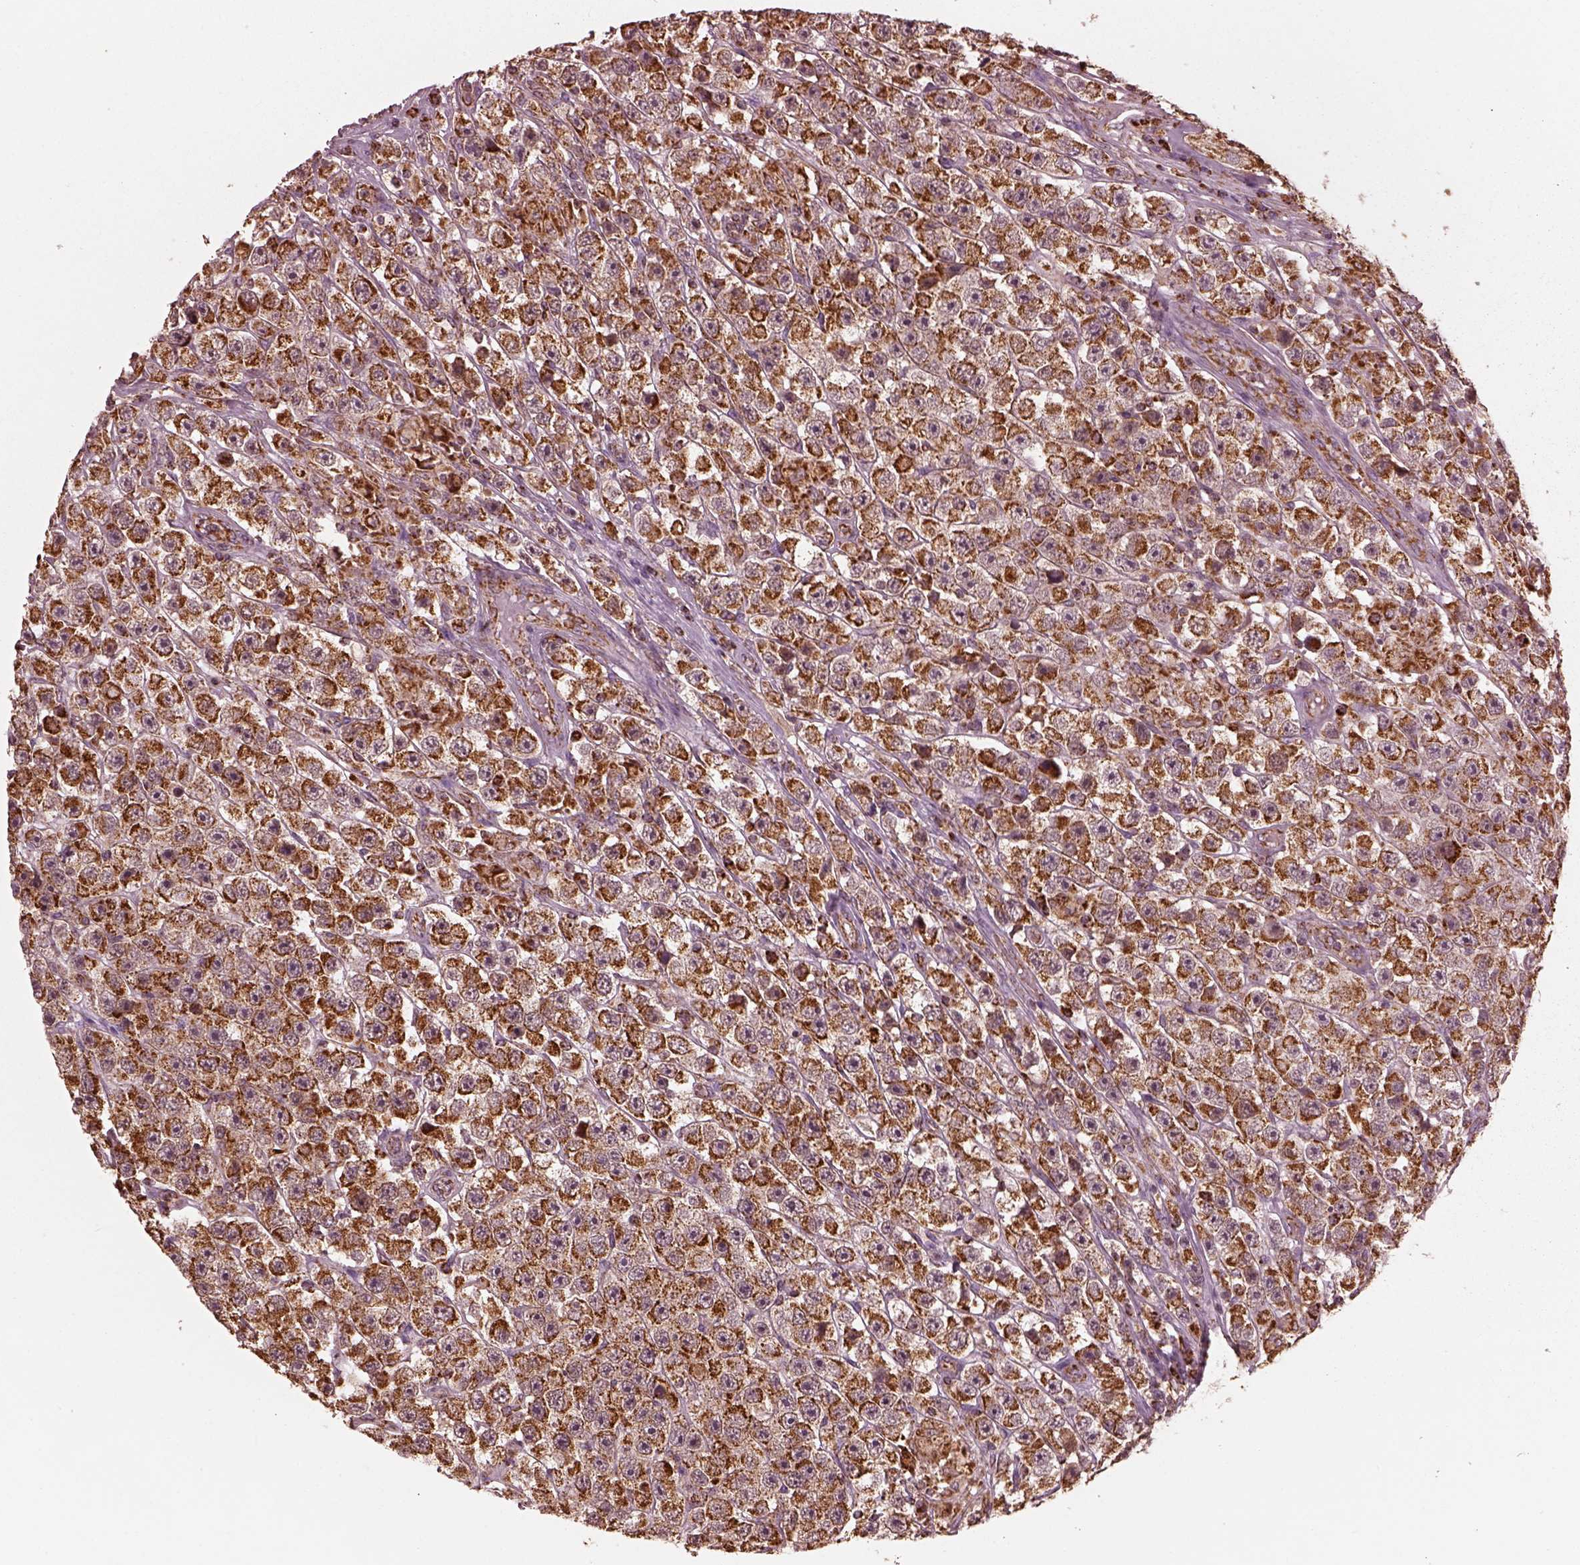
{"staining": {"intensity": "strong", "quantity": ">75%", "location": "cytoplasmic/membranous"}, "tissue": "testis cancer", "cell_type": "Tumor cells", "image_type": "cancer", "snomed": [{"axis": "morphology", "description": "Seminoma, NOS"}, {"axis": "topography", "description": "Testis"}], "caption": "Testis seminoma stained with IHC shows strong cytoplasmic/membranous expression in about >75% of tumor cells.", "gene": "NDUFB10", "patient": {"sex": "male", "age": 45}}